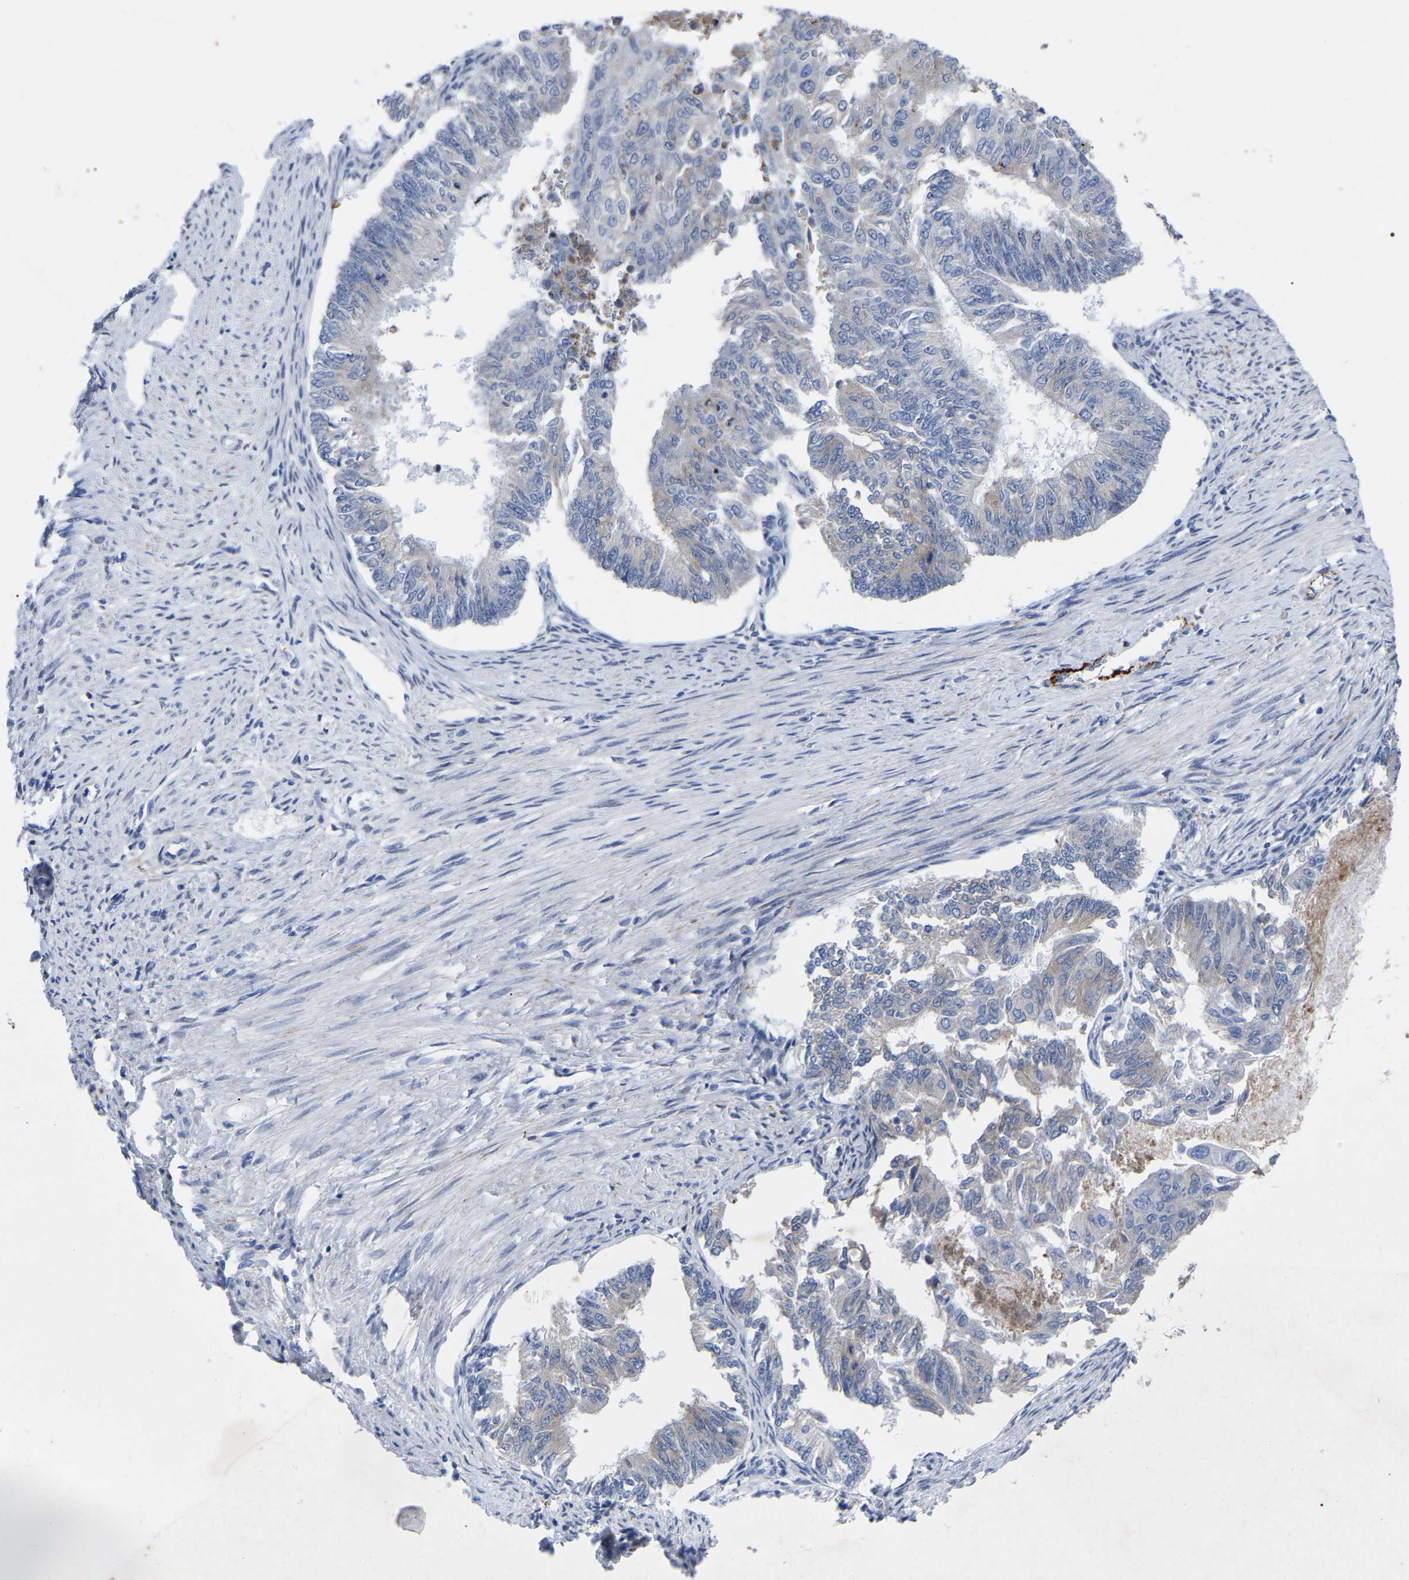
{"staining": {"intensity": "negative", "quantity": "none", "location": "none"}, "tissue": "endometrial cancer", "cell_type": "Tumor cells", "image_type": "cancer", "snomed": [{"axis": "morphology", "description": "Adenocarcinoma, NOS"}, {"axis": "topography", "description": "Endometrium"}], "caption": "An immunohistochemistry image of endometrial adenocarcinoma is shown. There is no staining in tumor cells of endometrial adenocarcinoma.", "gene": "STRIP2", "patient": {"sex": "female", "age": 32}}